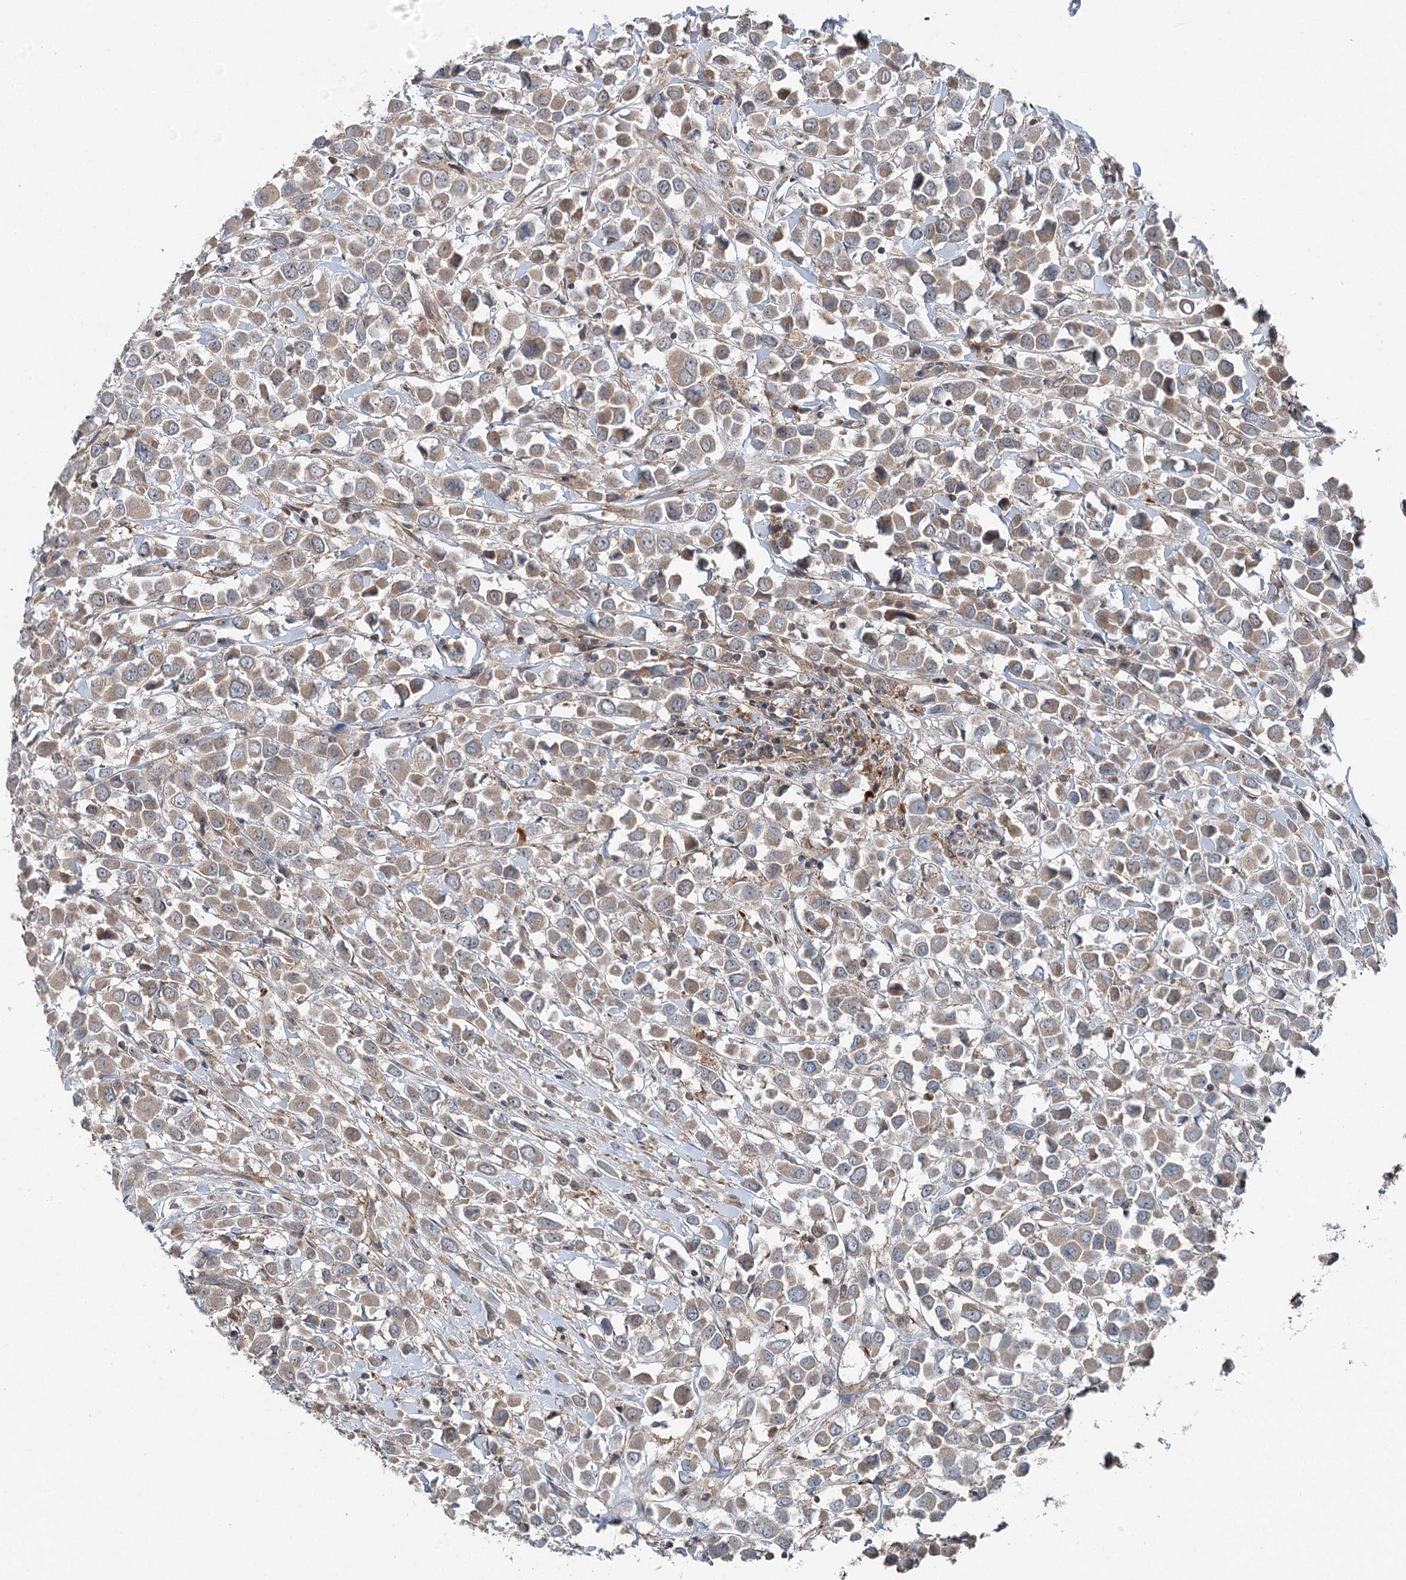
{"staining": {"intensity": "weak", "quantity": ">75%", "location": "cytoplasmic/membranous"}, "tissue": "breast cancer", "cell_type": "Tumor cells", "image_type": "cancer", "snomed": [{"axis": "morphology", "description": "Duct carcinoma"}, {"axis": "topography", "description": "Breast"}], "caption": "The photomicrograph reveals a brown stain indicating the presence of a protein in the cytoplasmic/membranous of tumor cells in infiltrating ductal carcinoma (breast).", "gene": "SKIC3", "patient": {"sex": "female", "age": 61}}